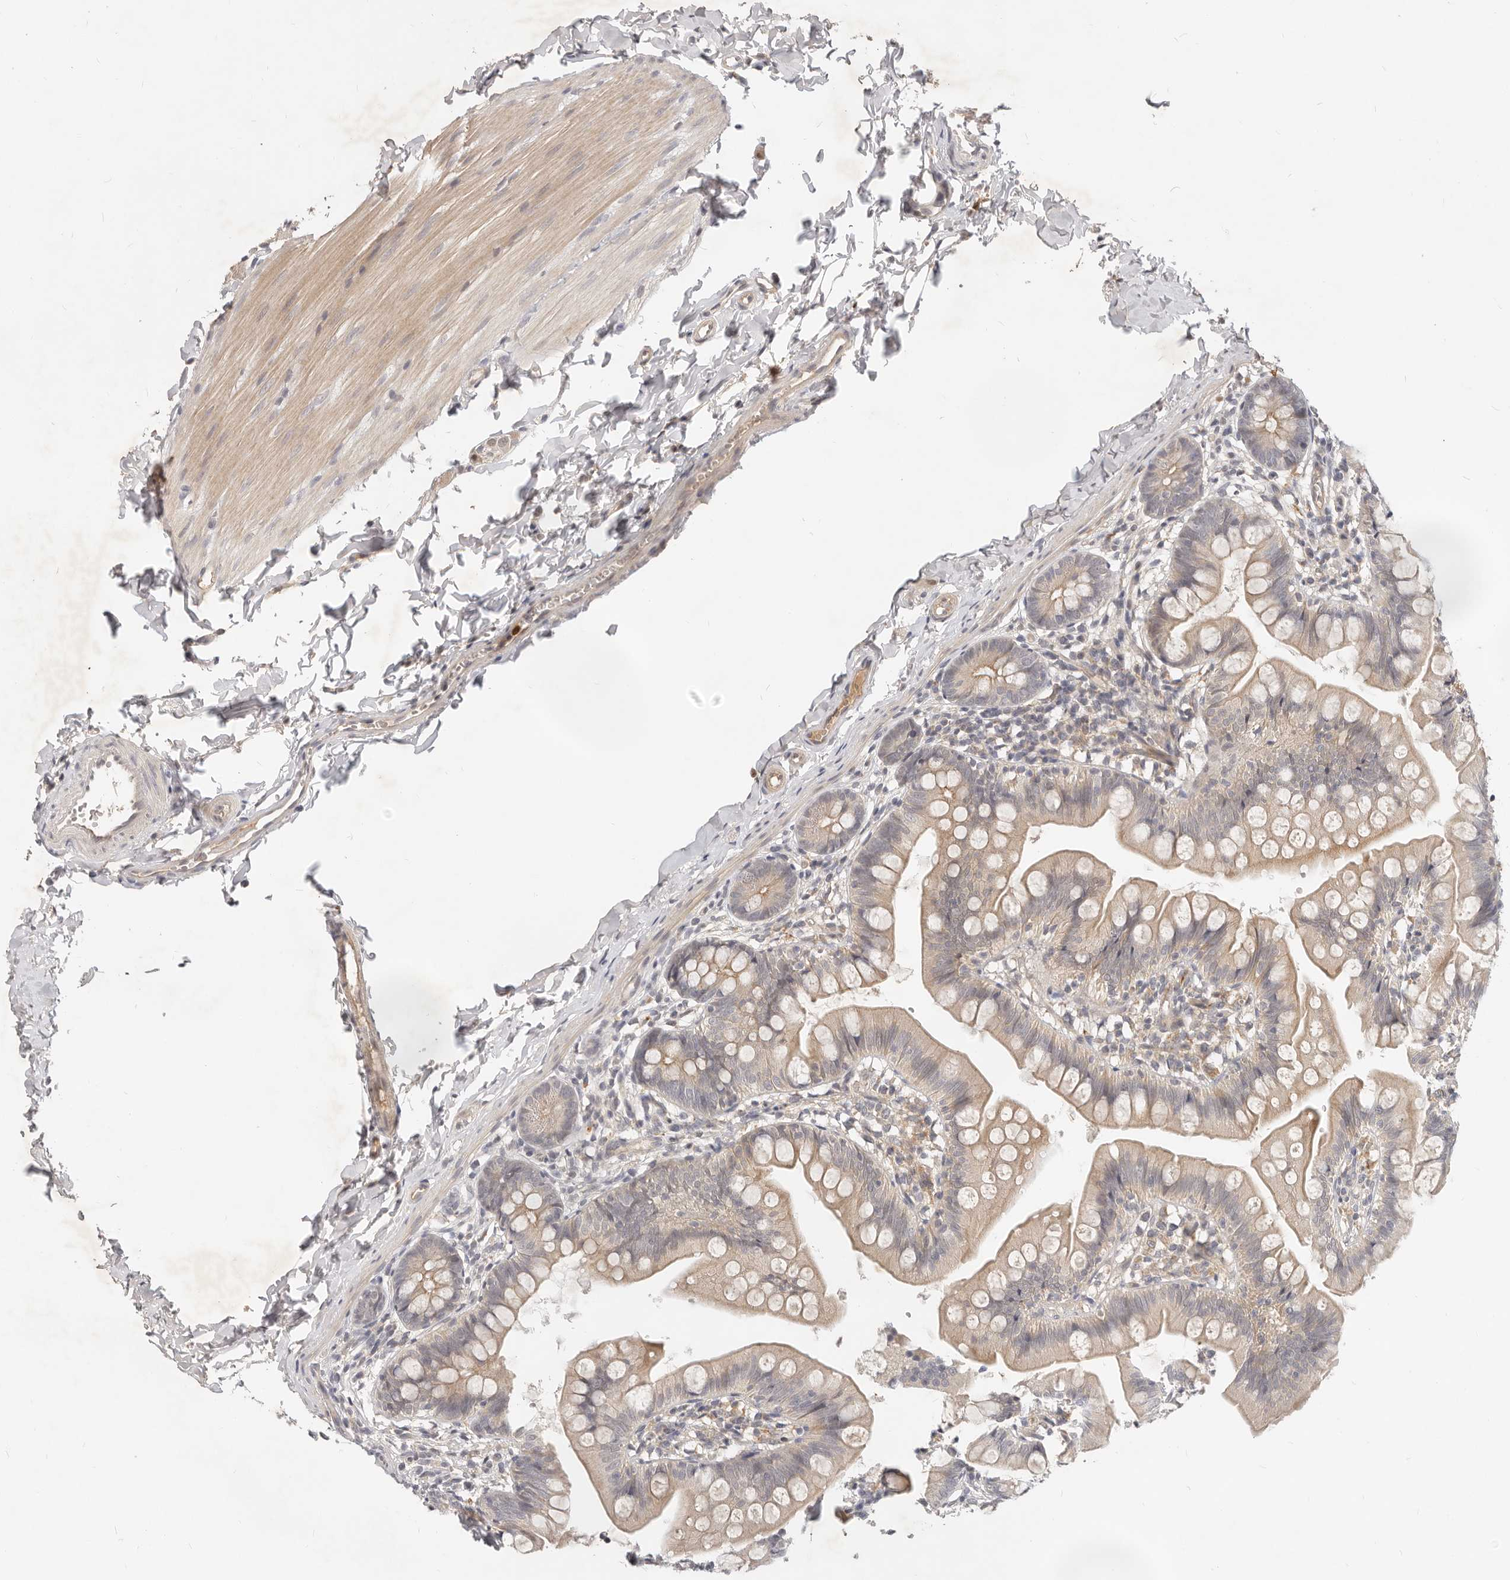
{"staining": {"intensity": "weak", "quantity": ">75%", "location": "cytoplasmic/membranous"}, "tissue": "small intestine", "cell_type": "Glandular cells", "image_type": "normal", "snomed": [{"axis": "morphology", "description": "Normal tissue, NOS"}, {"axis": "topography", "description": "Small intestine"}], "caption": "Immunohistochemical staining of benign small intestine exhibits low levels of weak cytoplasmic/membranous expression in about >75% of glandular cells.", "gene": "USP49", "patient": {"sex": "male", "age": 7}}